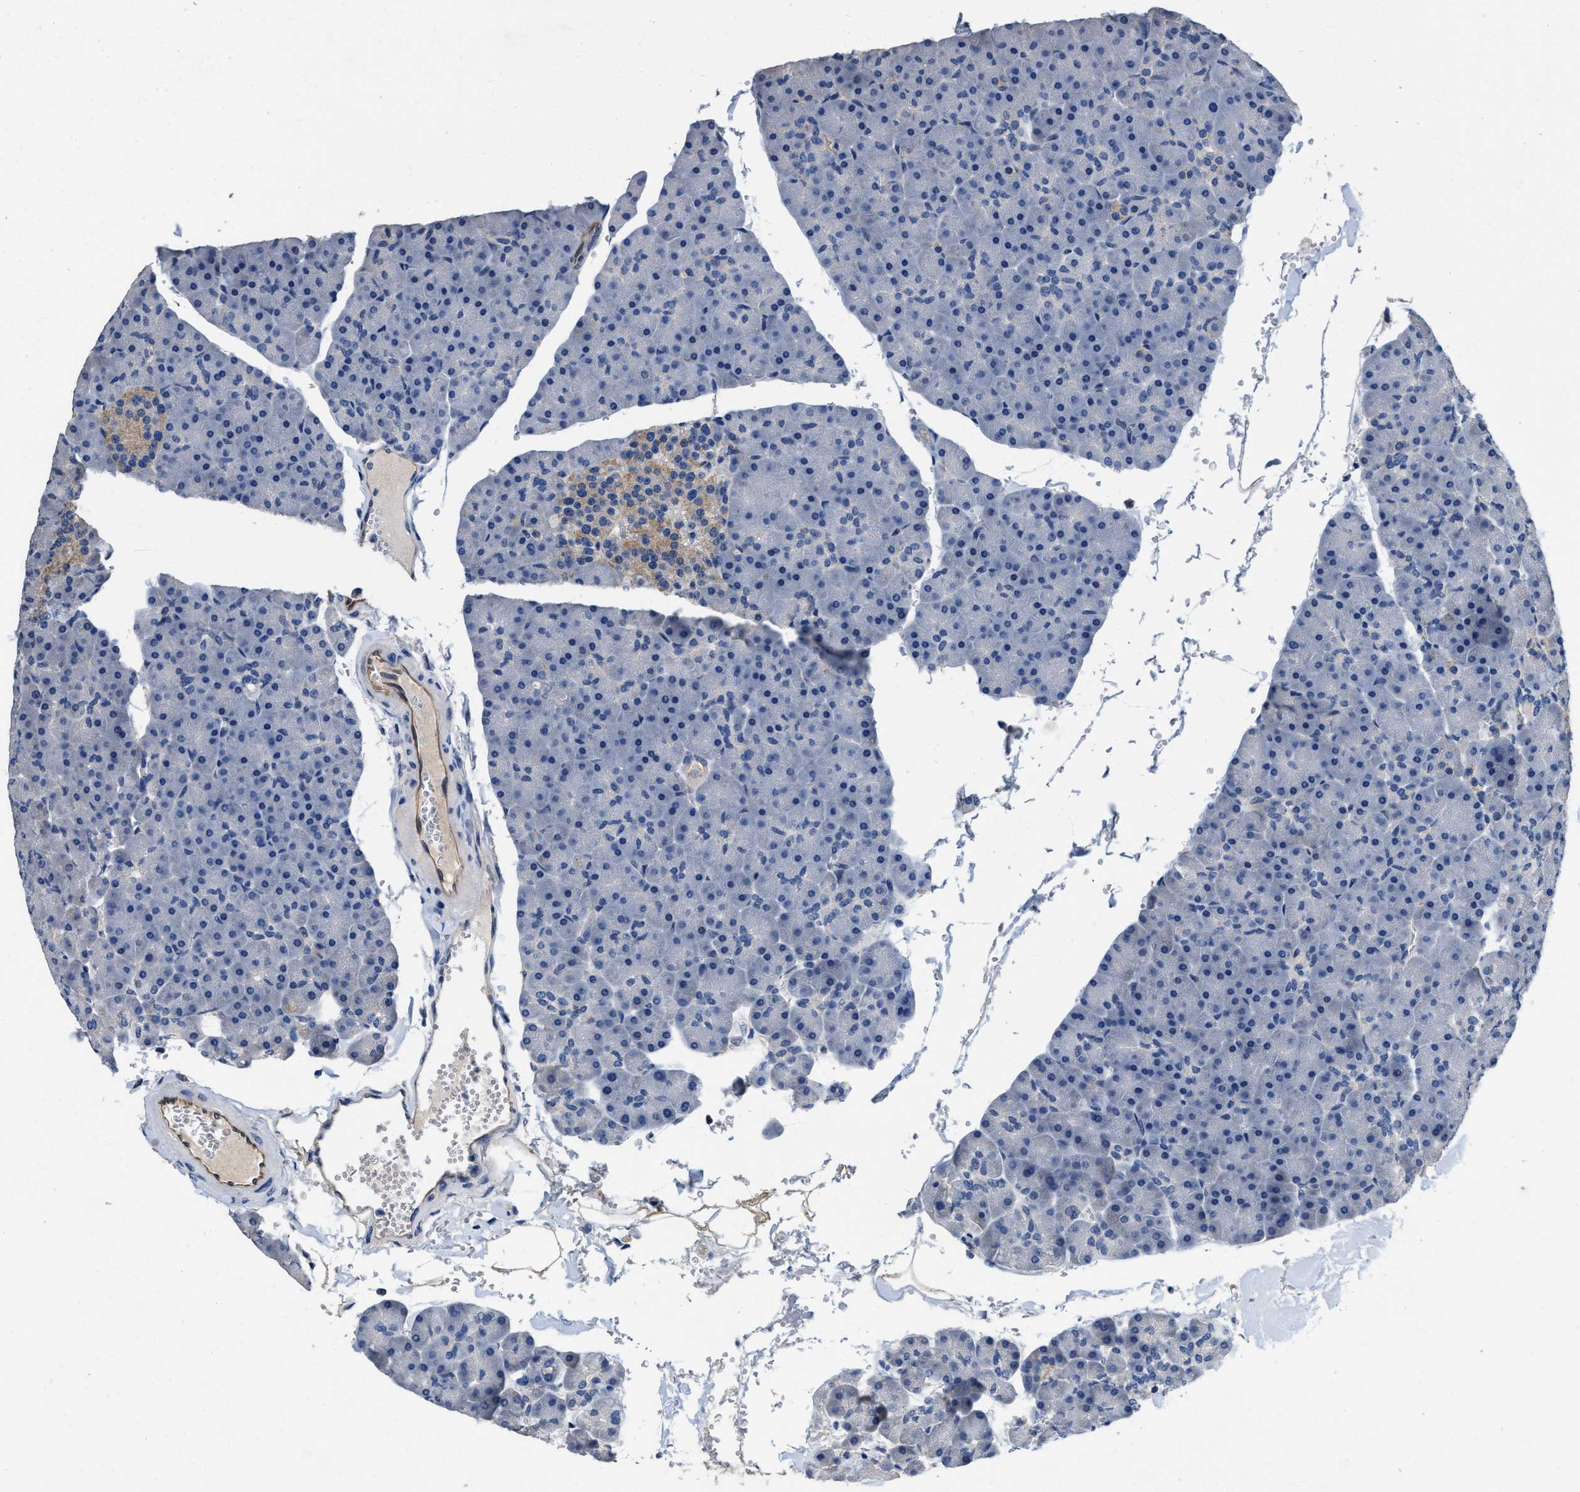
{"staining": {"intensity": "negative", "quantity": "none", "location": "none"}, "tissue": "pancreas", "cell_type": "Exocrine glandular cells", "image_type": "normal", "snomed": [{"axis": "morphology", "description": "Normal tissue, NOS"}, {"axis": "topography", "description": "Pancreas"}], "caption": "An immunohistochemistry (IHC) micrograph of unremarkable pancreas is shown. There is no staining in exocrine glandular cells of pancreas.", "gene": "PEG10", "patient": {"sex": "male", "age": 35}}